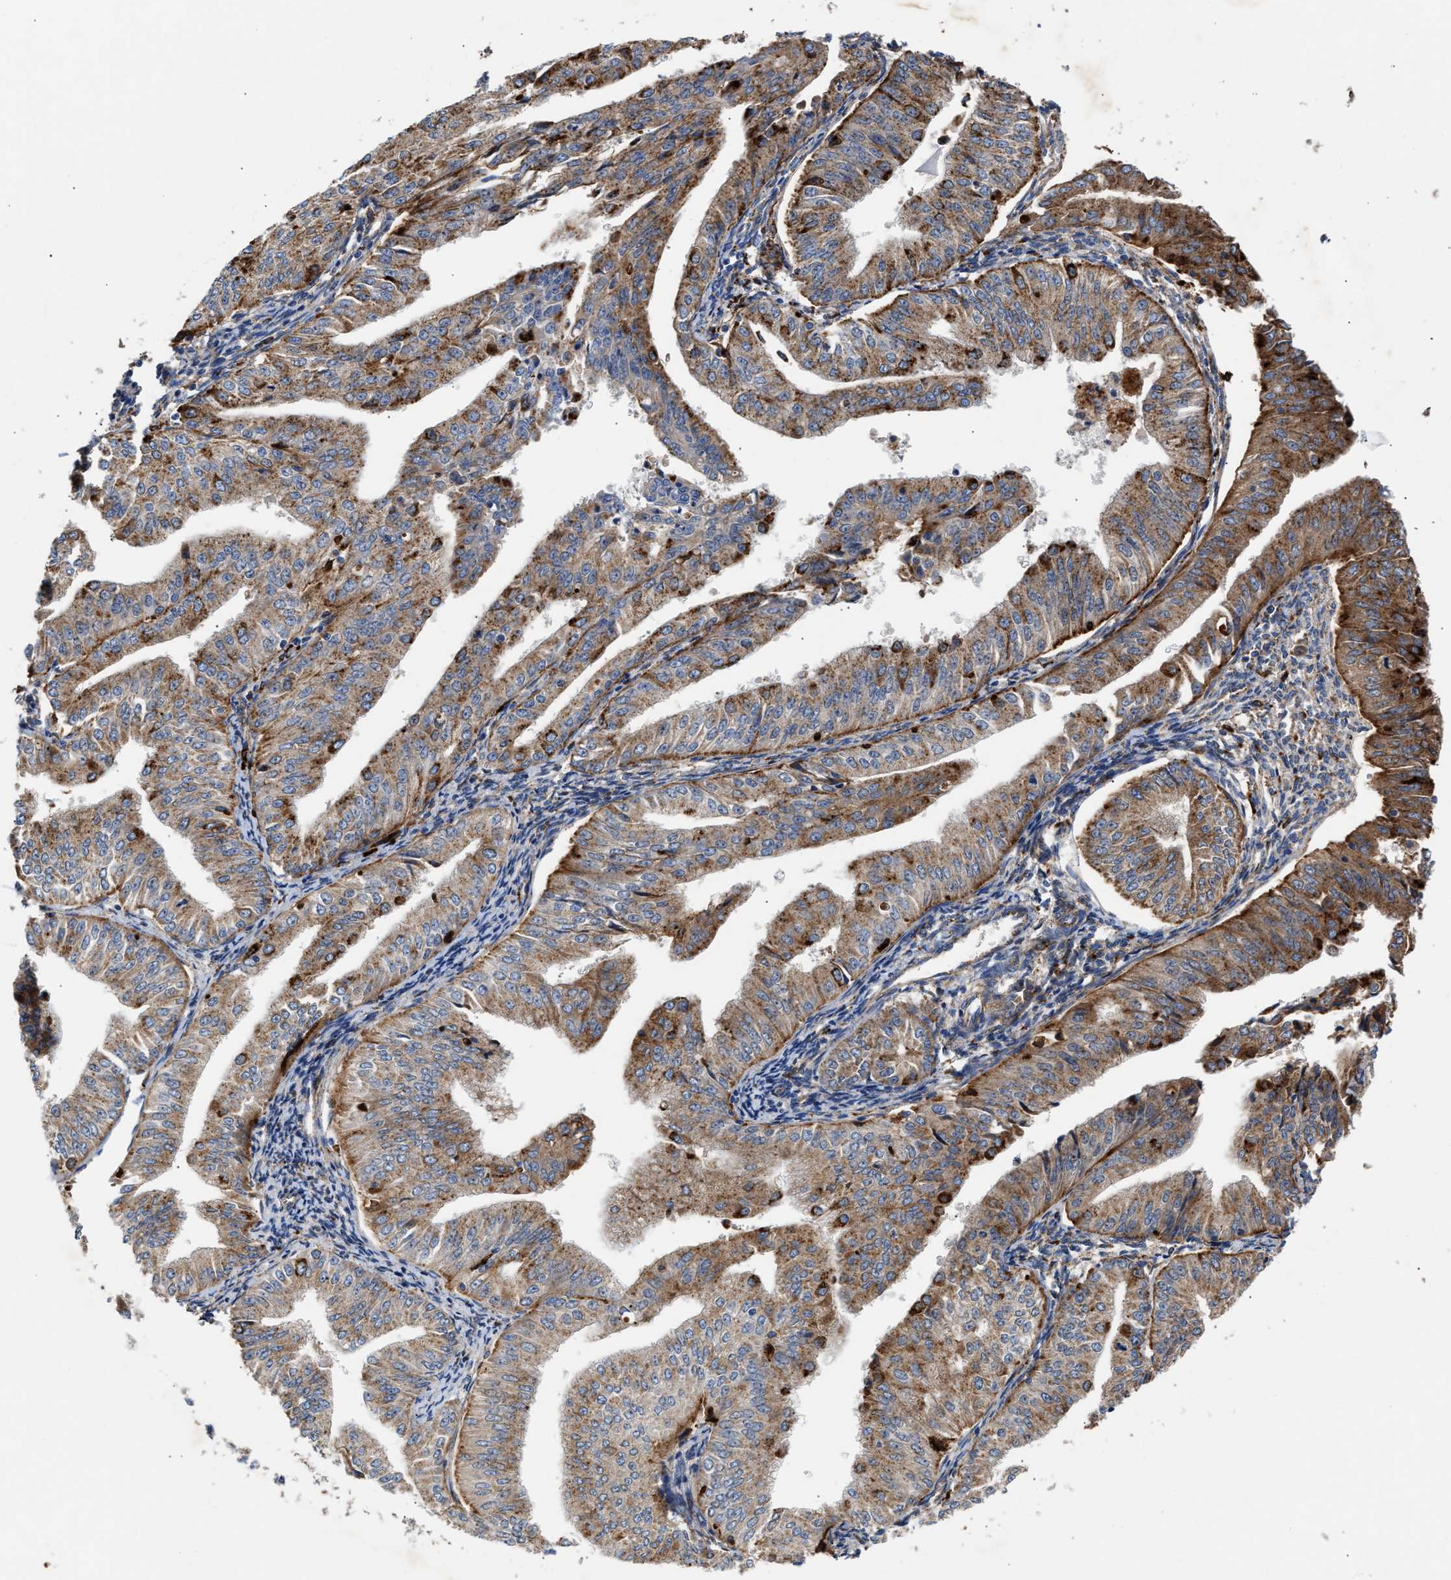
{"staining": {"intensity": "moderate", "quantity": ">75%", "location": "cytoplasmic/membranous"}, "tissue": "endometrial cancer", "cell_type": "Tumor cells", "image_type": "cancer", "snomed": [{"axis": "morphology", "description": "Normal tissue, NOS"}, {"axis": "morphology", "description": "Adenocarcinoma, NOS"}, {"axis": "topography", "description": "Endometrium"}], "caption": "This image exhibits endometrial cancer stained with IHC to label a protein in brown. The cytoplasmic/membranous of tumor cells show moderate positivity for the protein. Nuclei are counter-stained blue.", "gene": "CCDC146", "patient": {"sex": "female", "age": 53}}